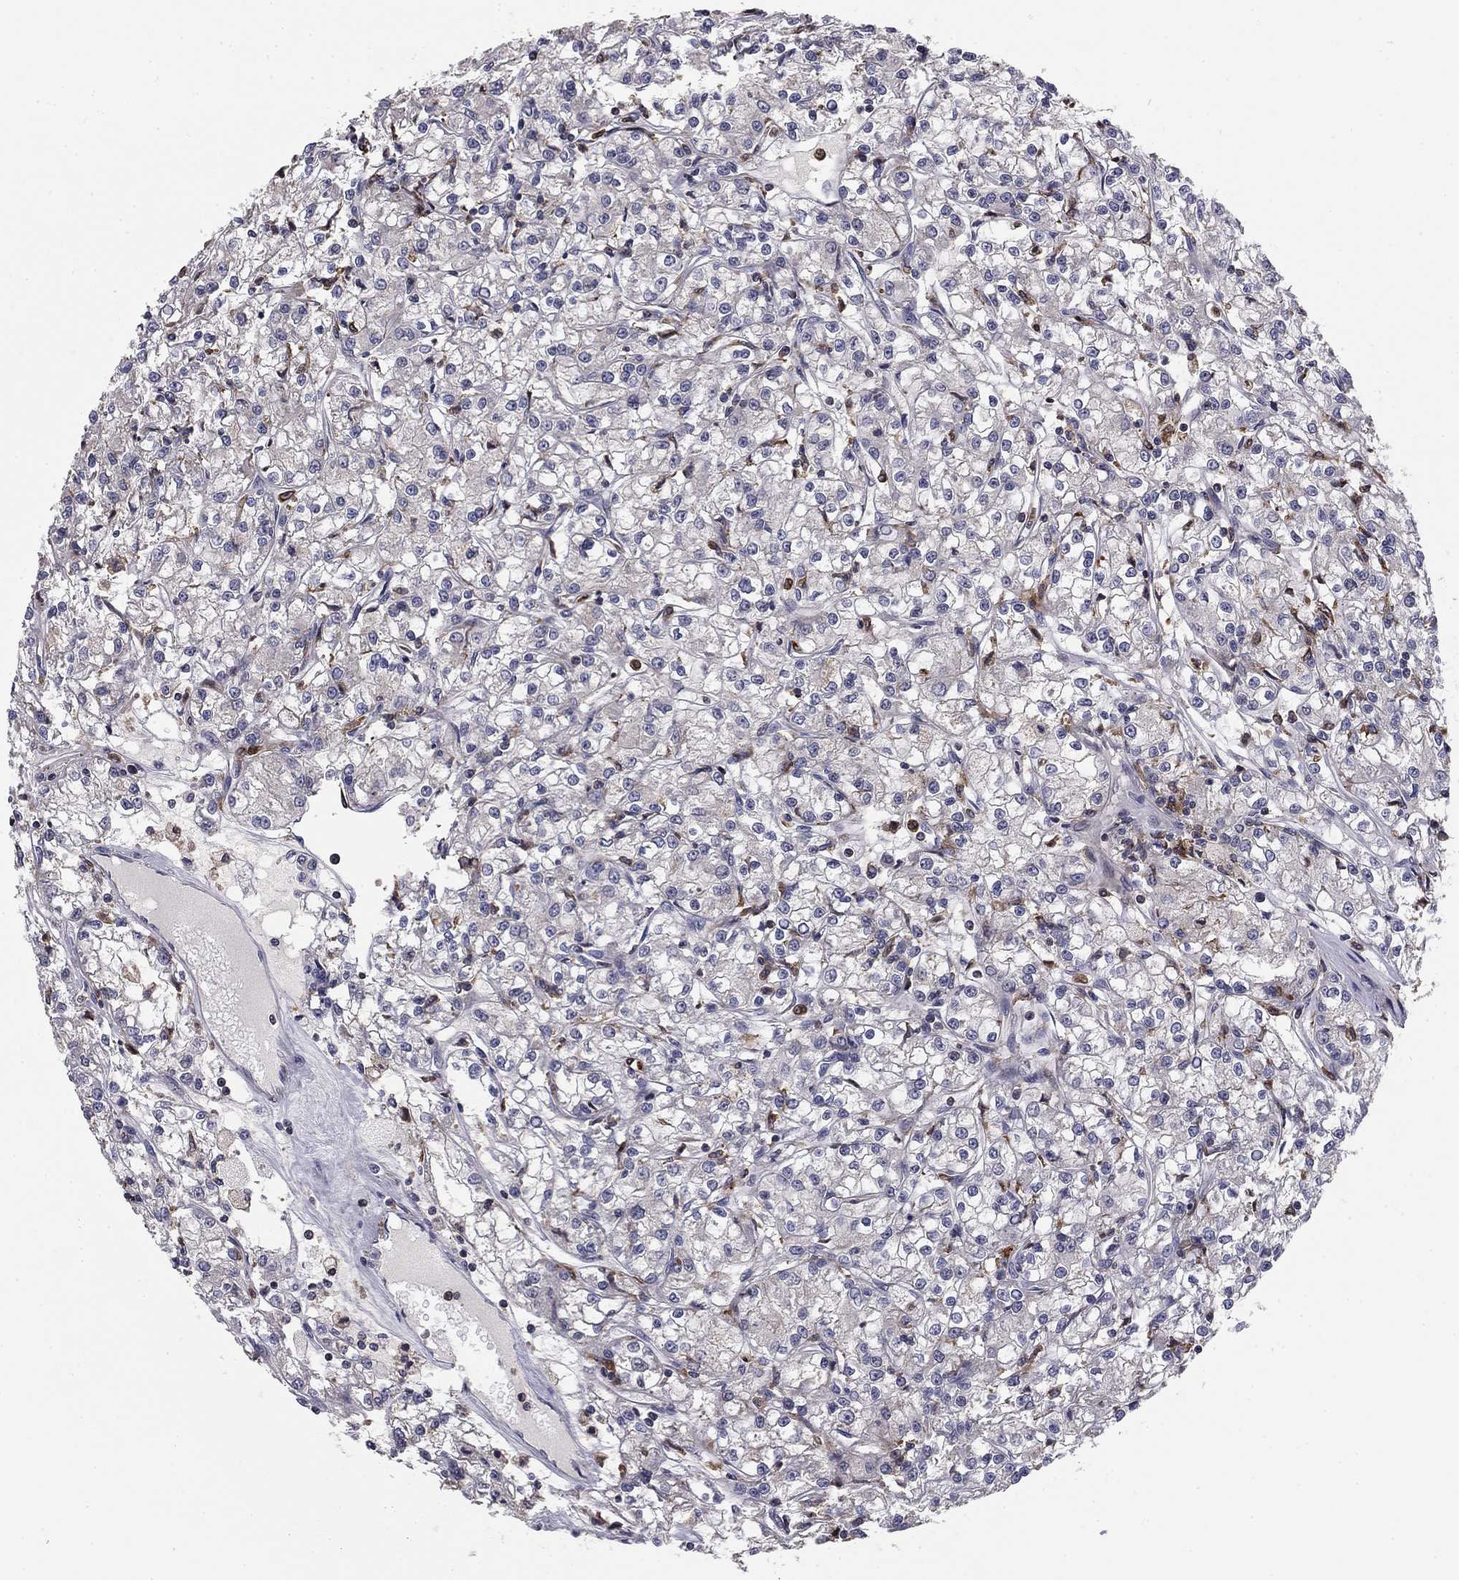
{"staining": {"intensity": "negative", "quantity": "none", "location": "none"}, "tissue": "renal cancer", "cell_type": "Tumor cells", "image_type": "cancer", "snomed": [{"axis": "morphology", "description": "Adenocarcinoma, NOS"}, {"axis": "topography", "description": "Kidney"}], "caption": "This is an IHC image of renal cancer. There is no positivity in tumor cells.", "gene": "PLCB2", "patient": {"sex": "female", "age": 59}}